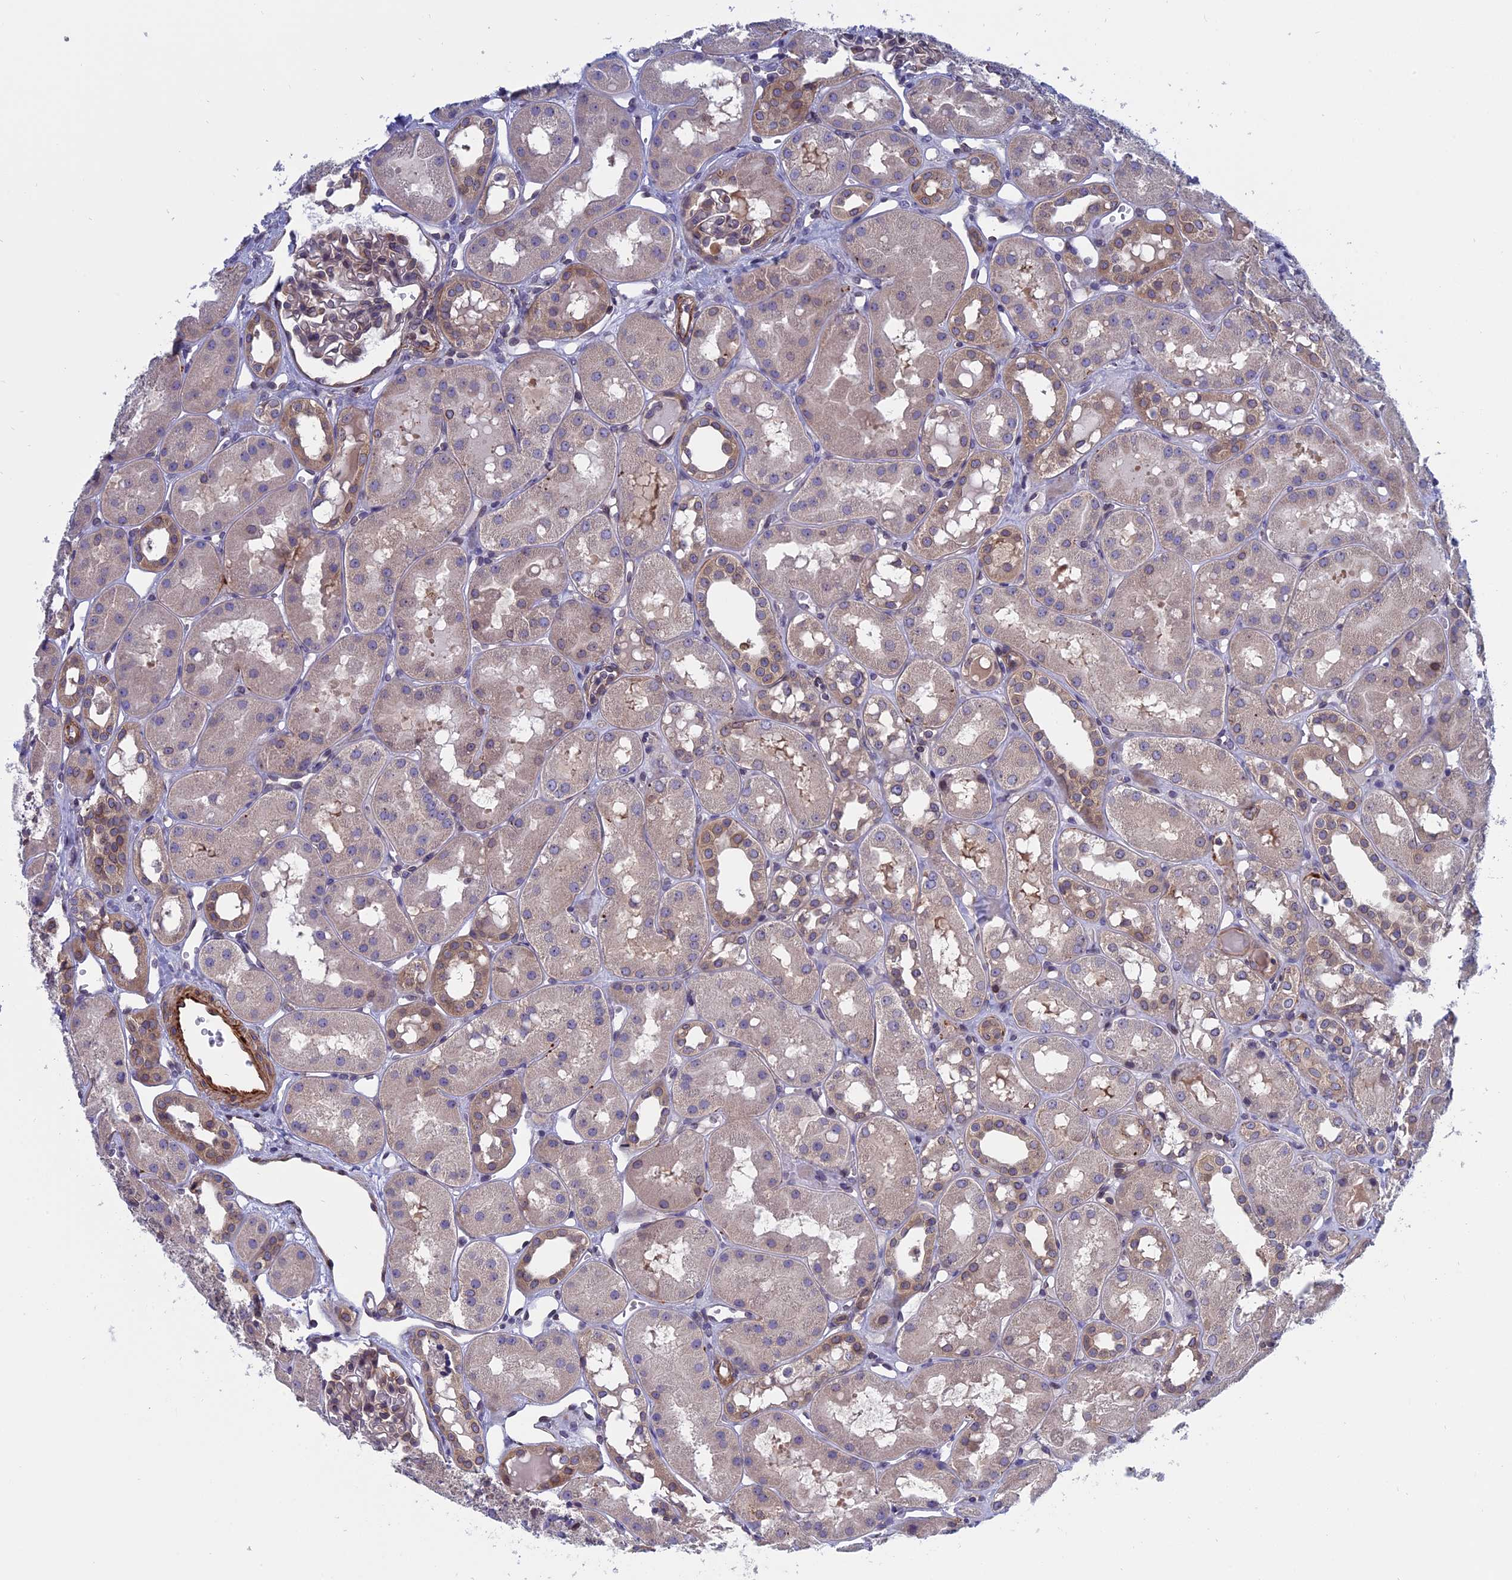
{"staining": {"intensity": "weak", "quantity": "25%-75%", "location": "nuclear"}, "tissue": "kidney", "cell_type": "Cells in glomeruli", "image_type": "normal", "snomed": [{"axis": "morphology", "description": "Normal tissue, NOS"}, {"axis": "topography", "description": "Kidney"}], "caption": "Benign kidney shows weak nuclear expression in about 25%-75% of cells in glomeruli (DAB (3,3'-diaminobenzidine) = brown stain, brightfield microscopy at high magnification)..", "gene": "NAA10", "patient": {"sex": "male", "age": 16}}